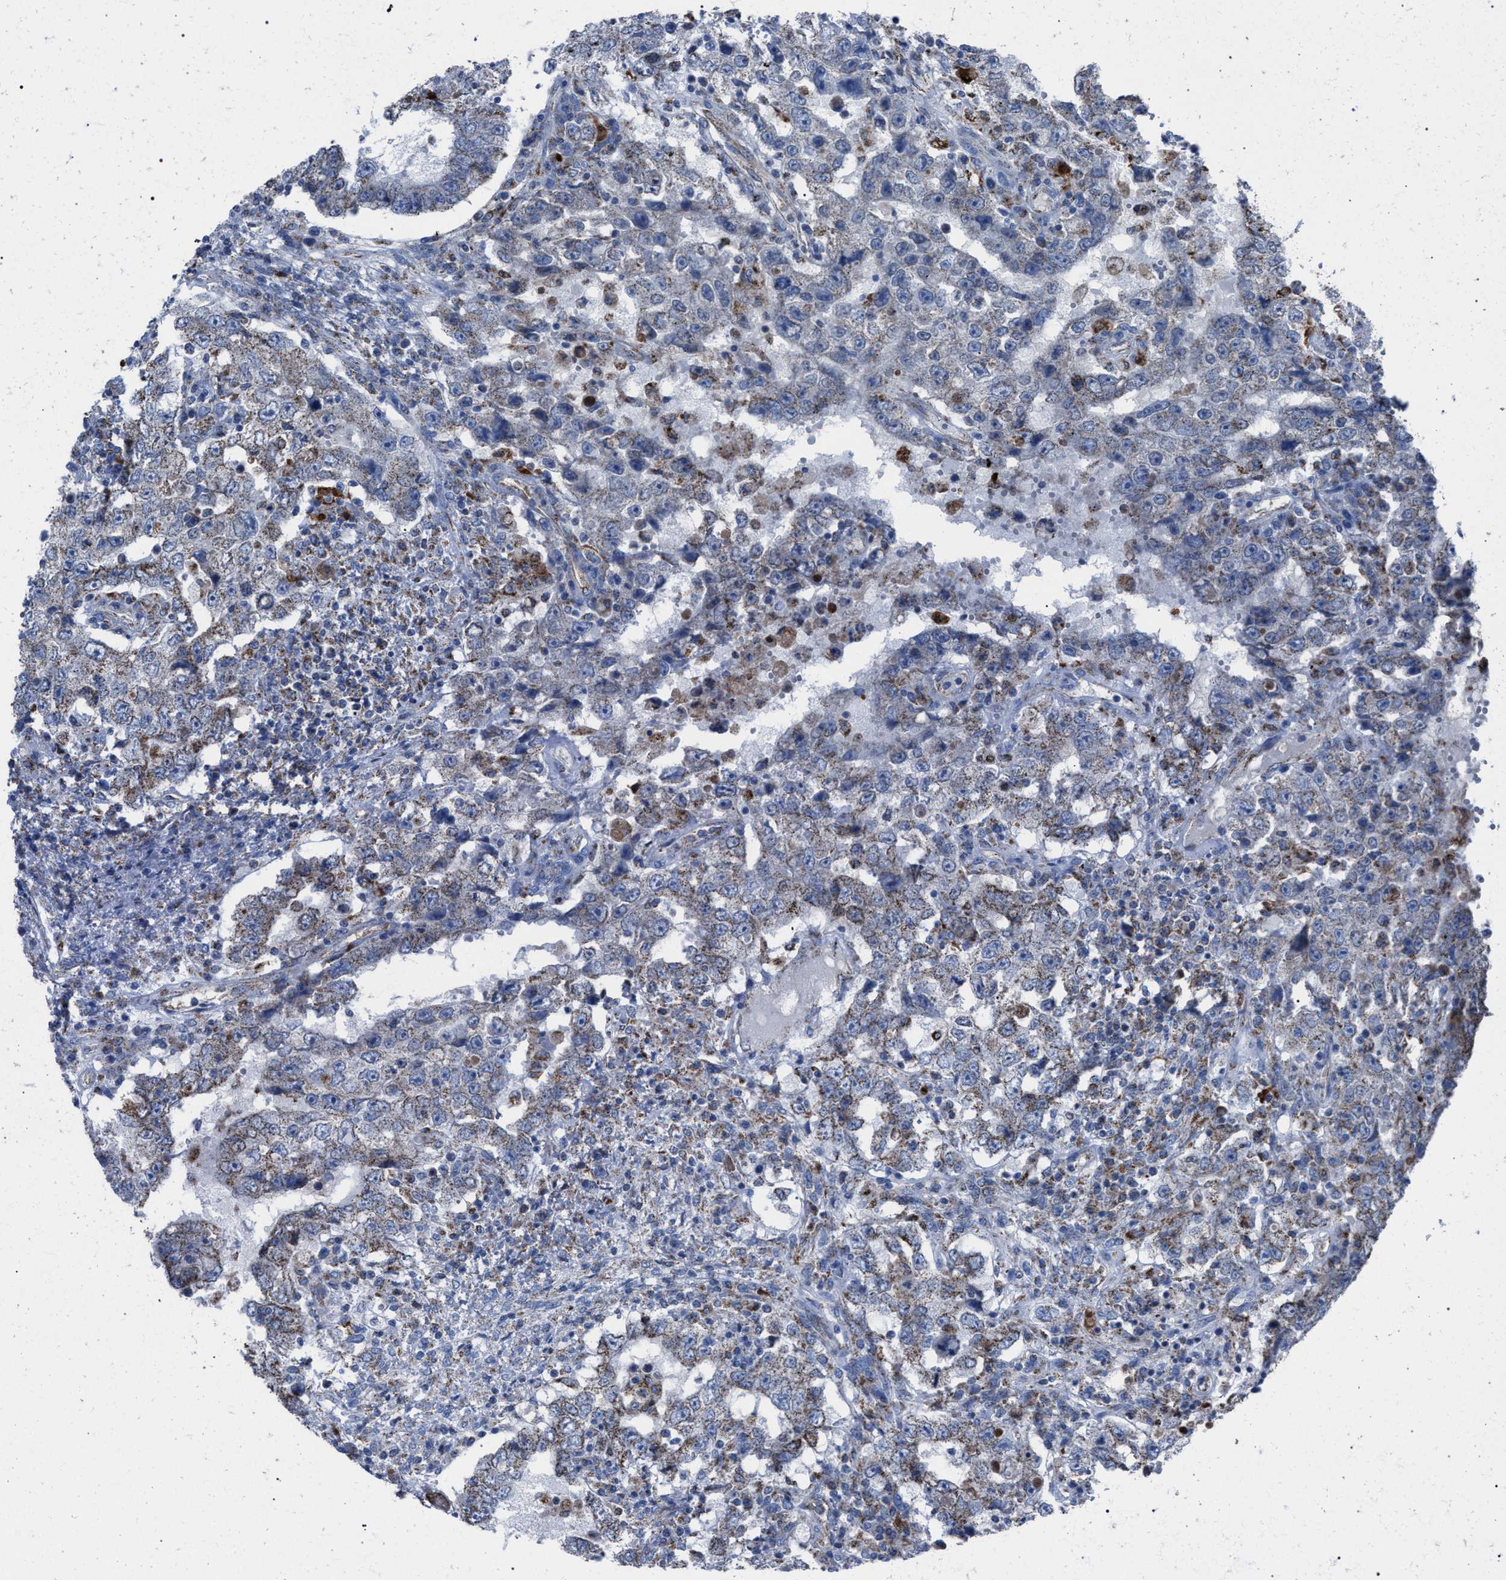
{"staining": {"intensity": "weak", "quantity": "25%-75%", "location": "cytoplasmic/membranous"}, "tissue": "testis cancer", "cell_type": "Tumor cells", "image_type": "cancer", "snomed": [{"axis": "morphology", "description": "Carcinoma, Embryonal, NOS"}, {"axis": "topography", "description": "Testis"}], "caption": "Immunohistochemical staining of human embryonal carcinoma (testis) shows low levels of weak cytoplasmic/membranous staining in approximately 25%-75% of tumor cells.", "gene": "HSD17B4", "patient": {"sex": "male", "age": 26}}